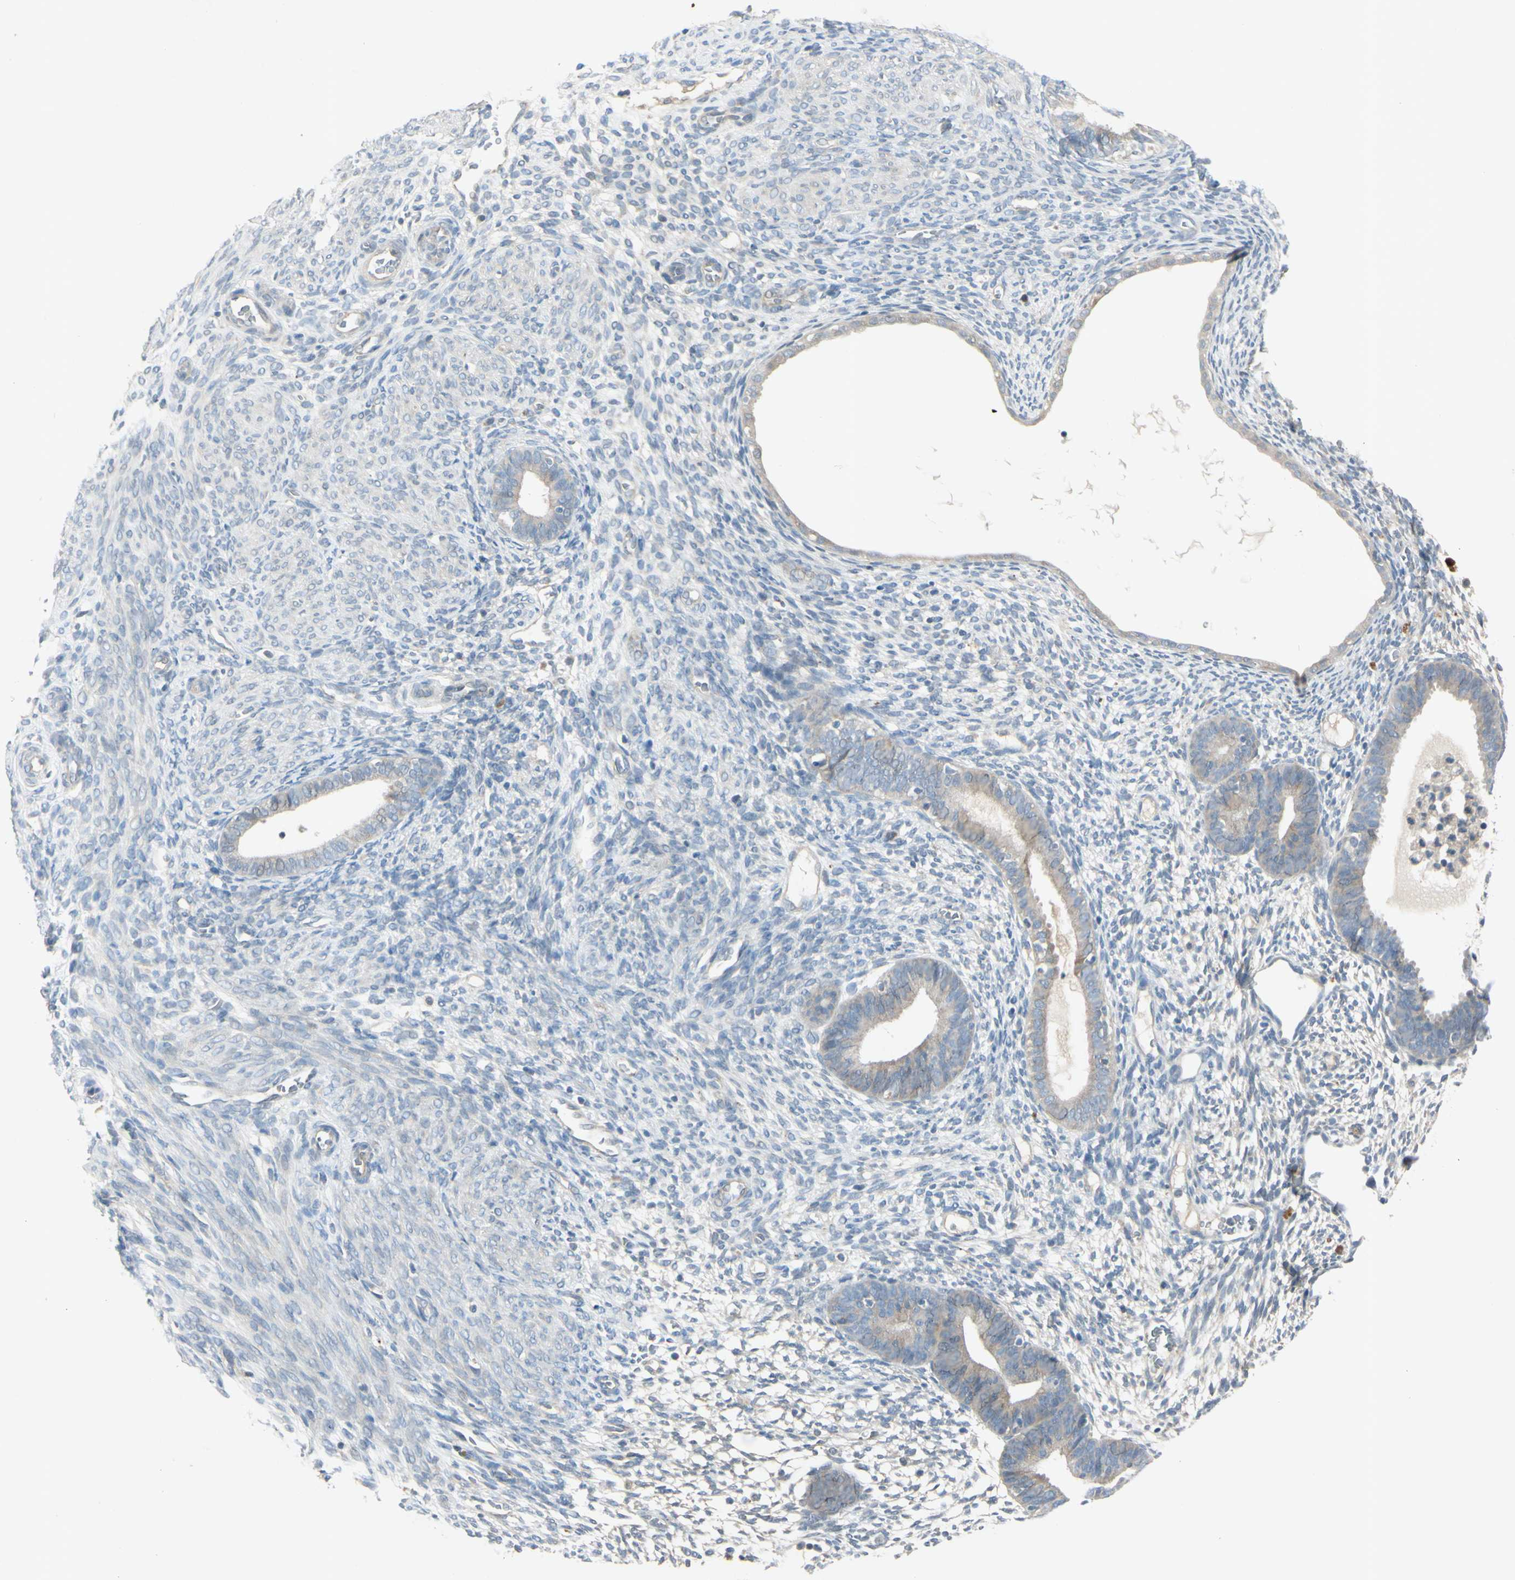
{"staining": {"intensity": "negative", "quantity": "none", "location": "none"}, "tissue": "endometrium", "cell_type": "Cells in endometrial stroma", "image_type": "normal", "snomed": [{"axis": "morphology", "description": "Normal tissue, NOS"}, {"axis": "morphology", "description": "Atrophy, NOS"}, {"axis": "topography", "description": "Uterus"}, {"axis": "topography", "description": "Endometrium"}], "caption": "Immunohistochemistry (IHC) histopathology image of normal endometrium: endometrium stained with DAB (3,3'-diaminobenzidine) shows no significant protein positivity in cells in endometrial stroma.", "gene": "AATK", "patient": {"sex": "female", "age": 68}}